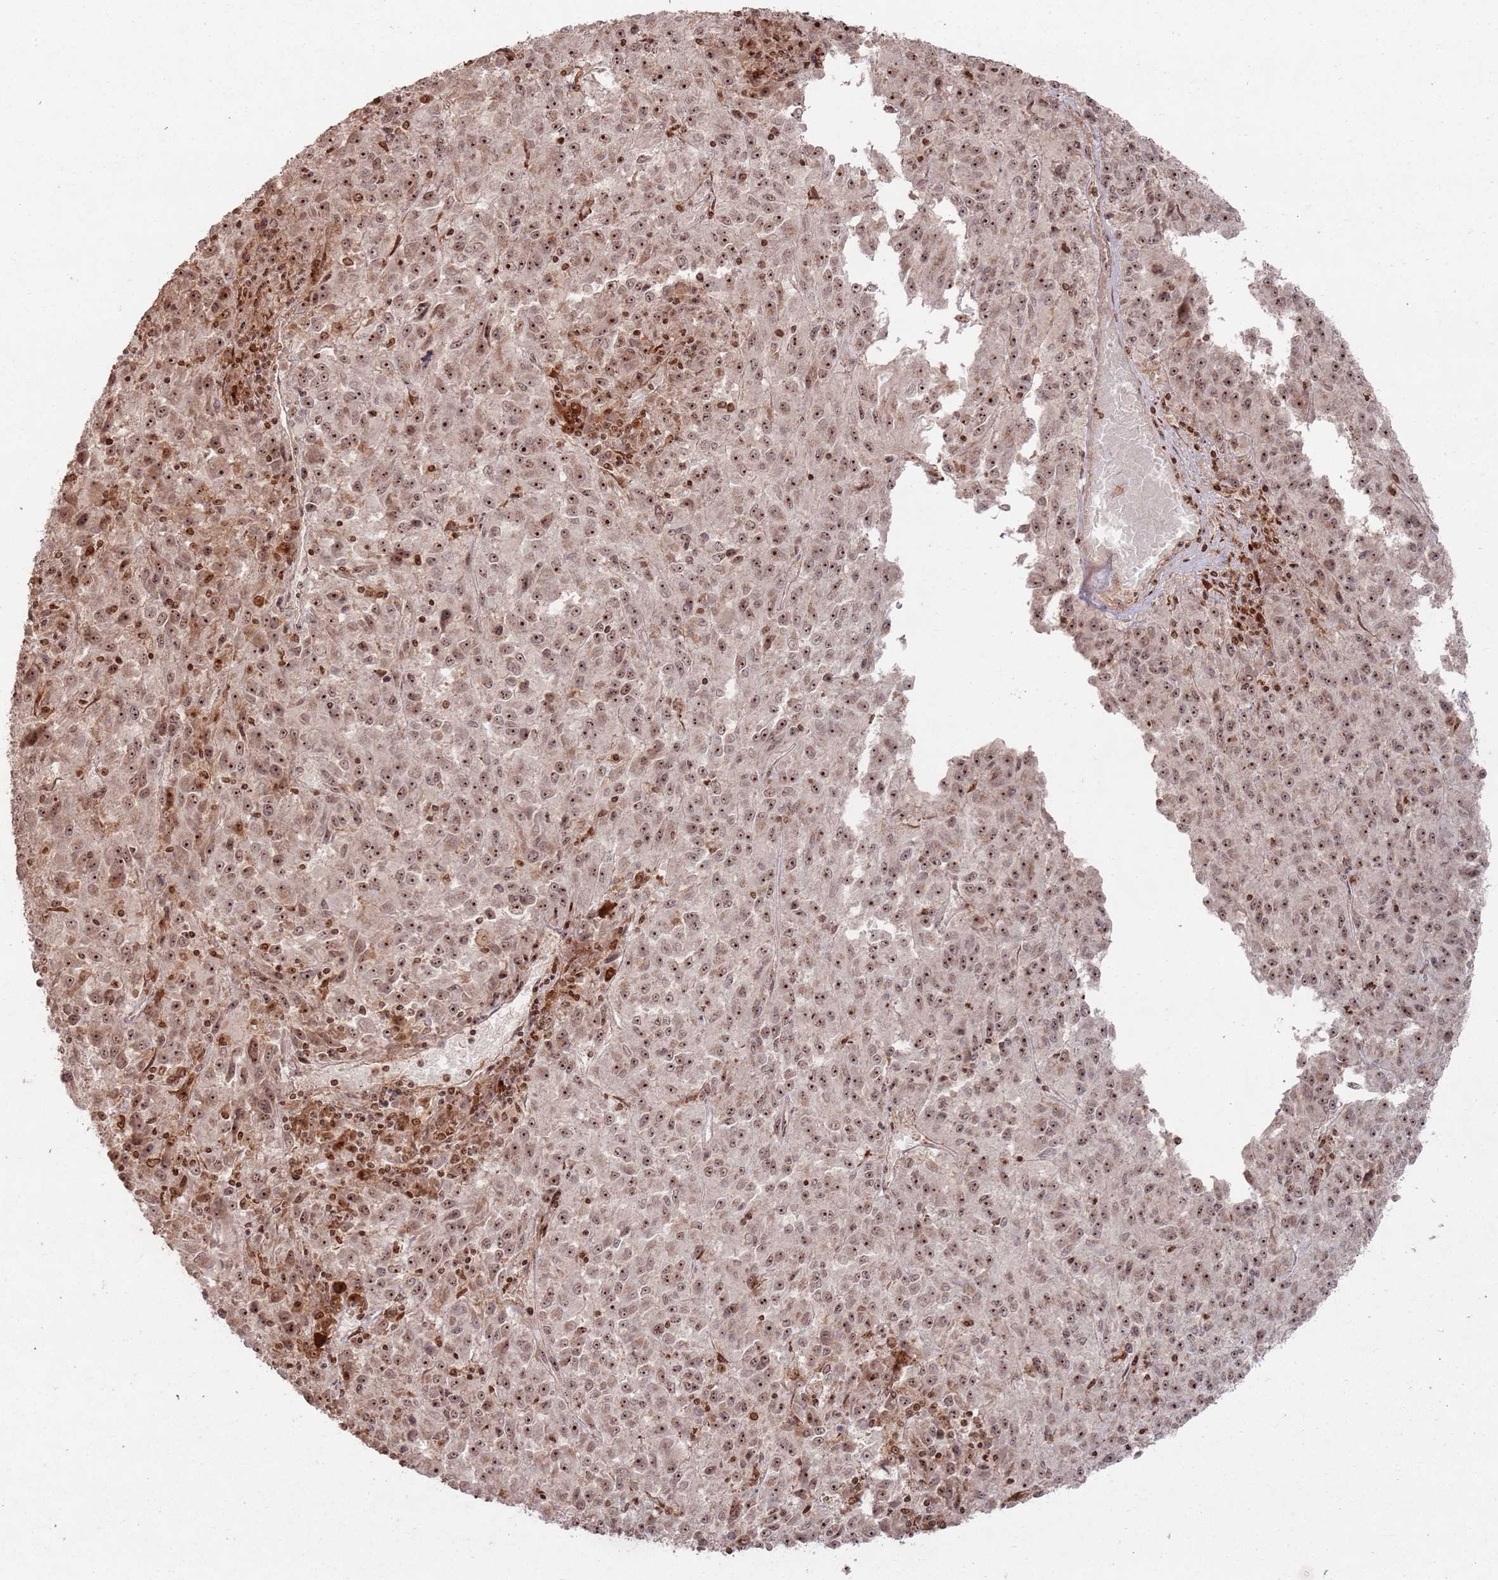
{"staining": {"intensity": "moderate", "quantity": ">75%", "location": "nuclear"}, "tissue": "melanoma", "cell_type": "Tumor cells", "image_type": "cancer", "snomed": [{"axis": "morphology", "description": "Malignant melanoma, Metastatic site"}, {"axis": "topography", "description": "Lung"}], "caption": "Malignant melanoma (metastatic site) was stained to show a protein in brown. There is medium levels of moderate nuclear staining in approximately >75% of tumor cells.", "gene": "UTP11", "patient": {"sex": "male", "age": 64}}